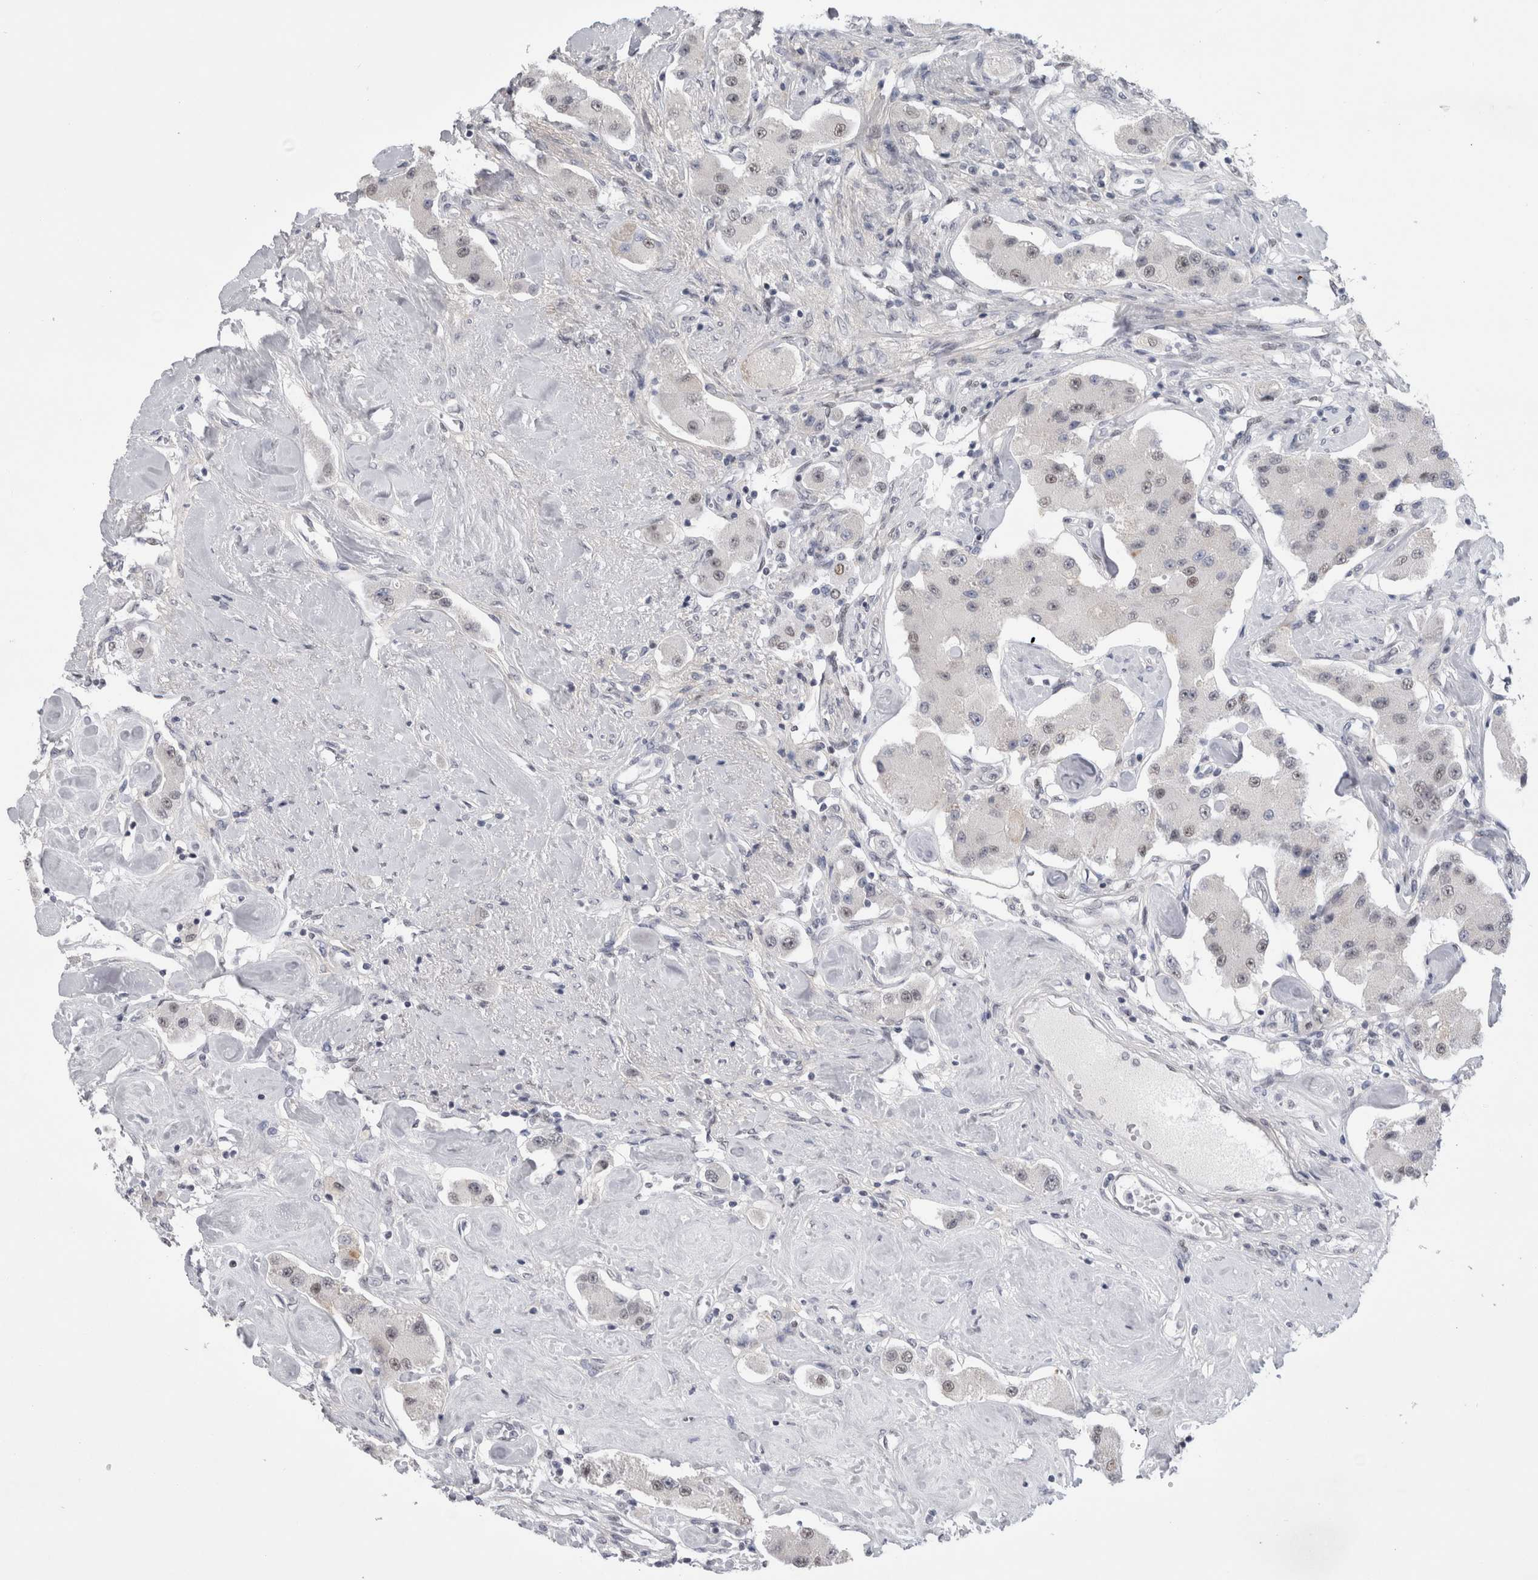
{"staining": {"intensity": "weak", "quantity": "<25%", "location": "nuclear"}, "tissue": "carcinoid", "cell_type": "Tumor cells", "image_type": "cancer", "snomed": [{"axis": "morphology", "description": "Carcinoid, malignant, NOS"}, {"axis": "topography", "description": "Pancreas"}], "caption": "Carcinoid (malignant) was stained to show a protein in brown. There is no significant staining in tumor cells. Nuclei are stained in blue.", "gene": "API5", "patient": {"sex": "male", "age": 41}}